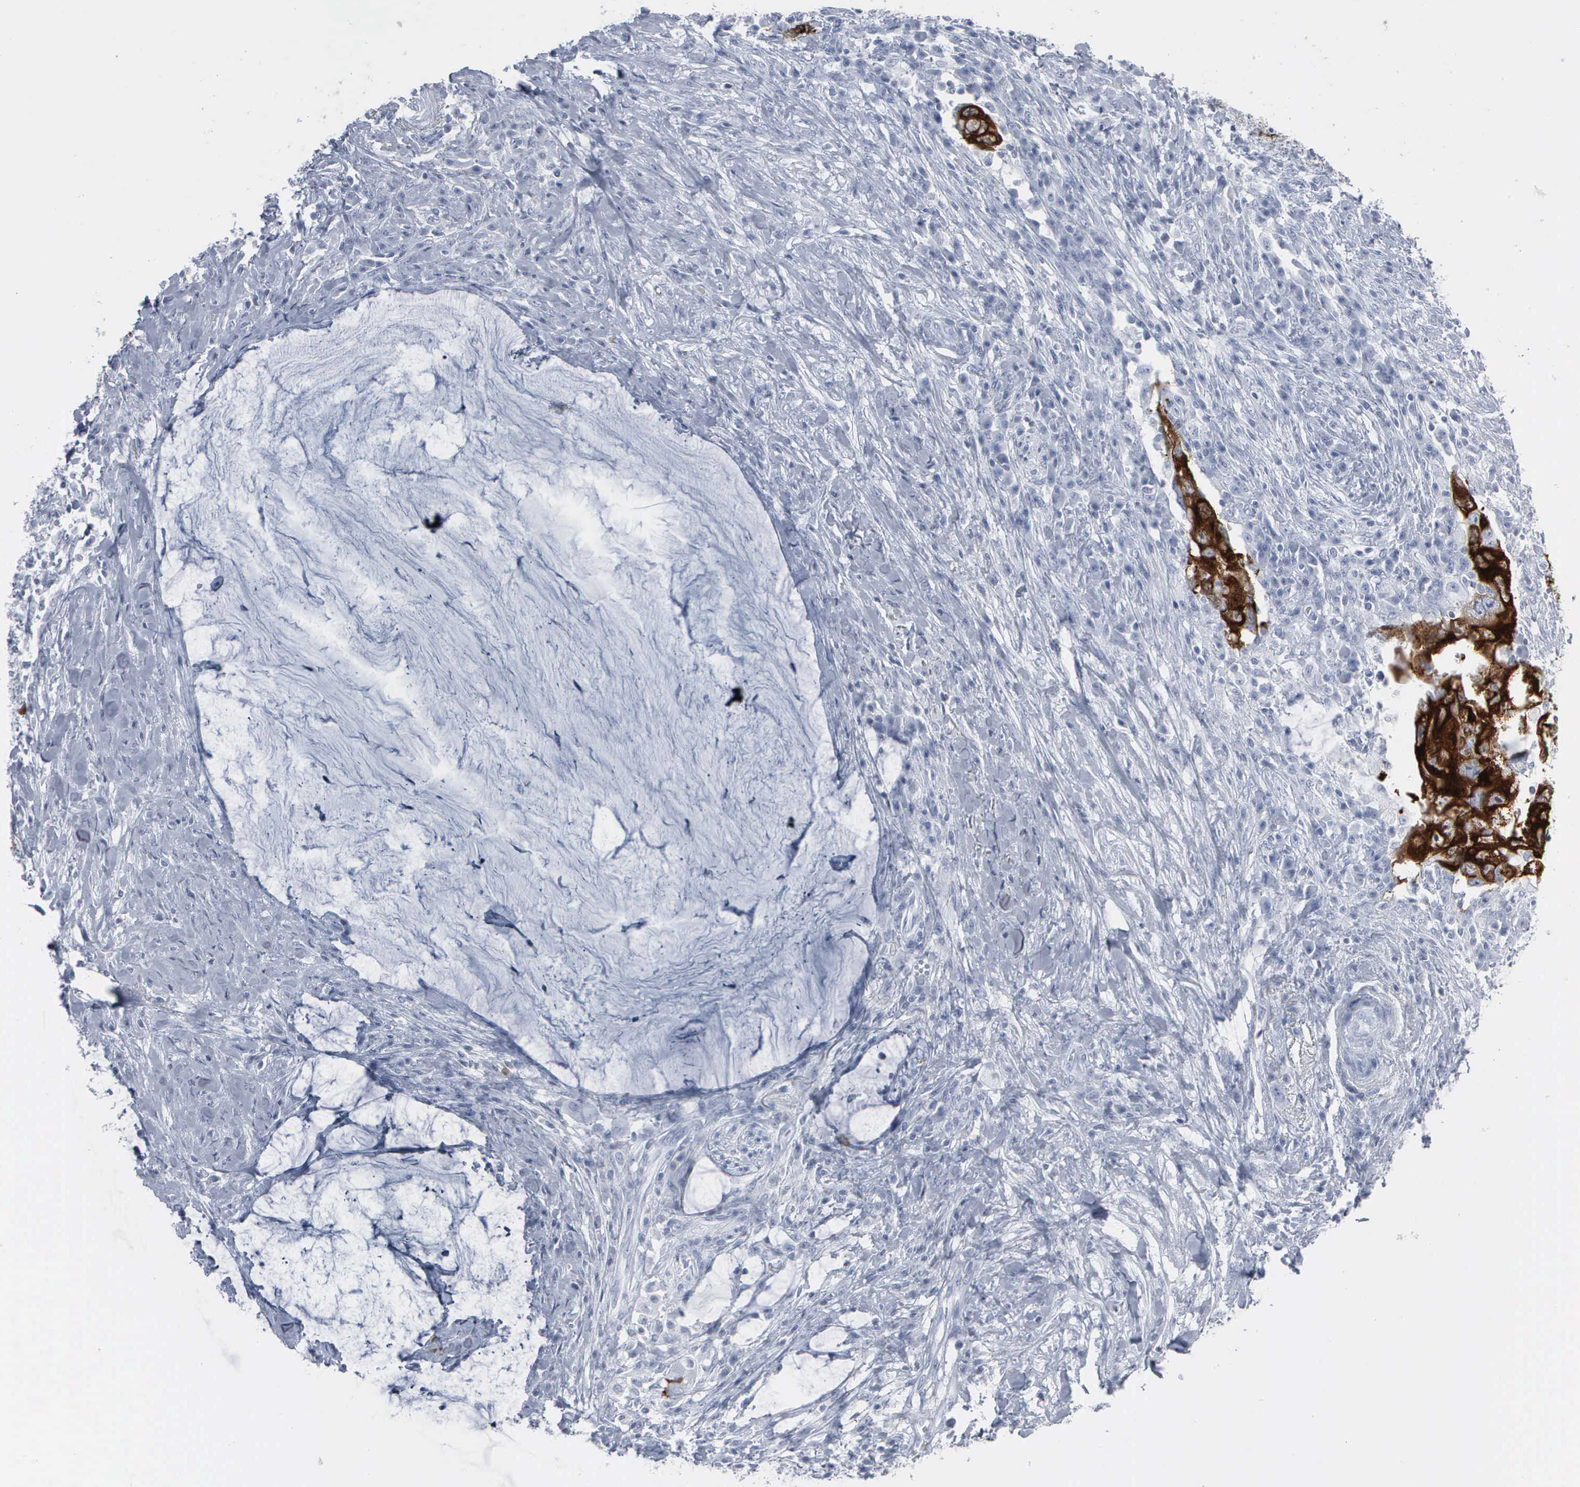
{"staining": {"intensity": "strong", "quantity": "25%-75%", "location": "cytoplasmic/membranous,nuclear"}, "tissue": "colorectal cancer", "cell_type": "Tumor cells", "image_type": "cancer", "snomed": [{"axis": "morphology", "description": "Adenocarcinoma, NOS"}, {"axis": "topography", "description": "Rectum"}], "caption": "There is high levels of strong cytoplasmic/membranous and nuclear positivity in tumor cells of colorectal cancer (adenocarcinoma), as demonstrated by immunohistochemical staining (brown color).", "gene": "CCNB1", "patient": {"sex": "female", "age": 71}}